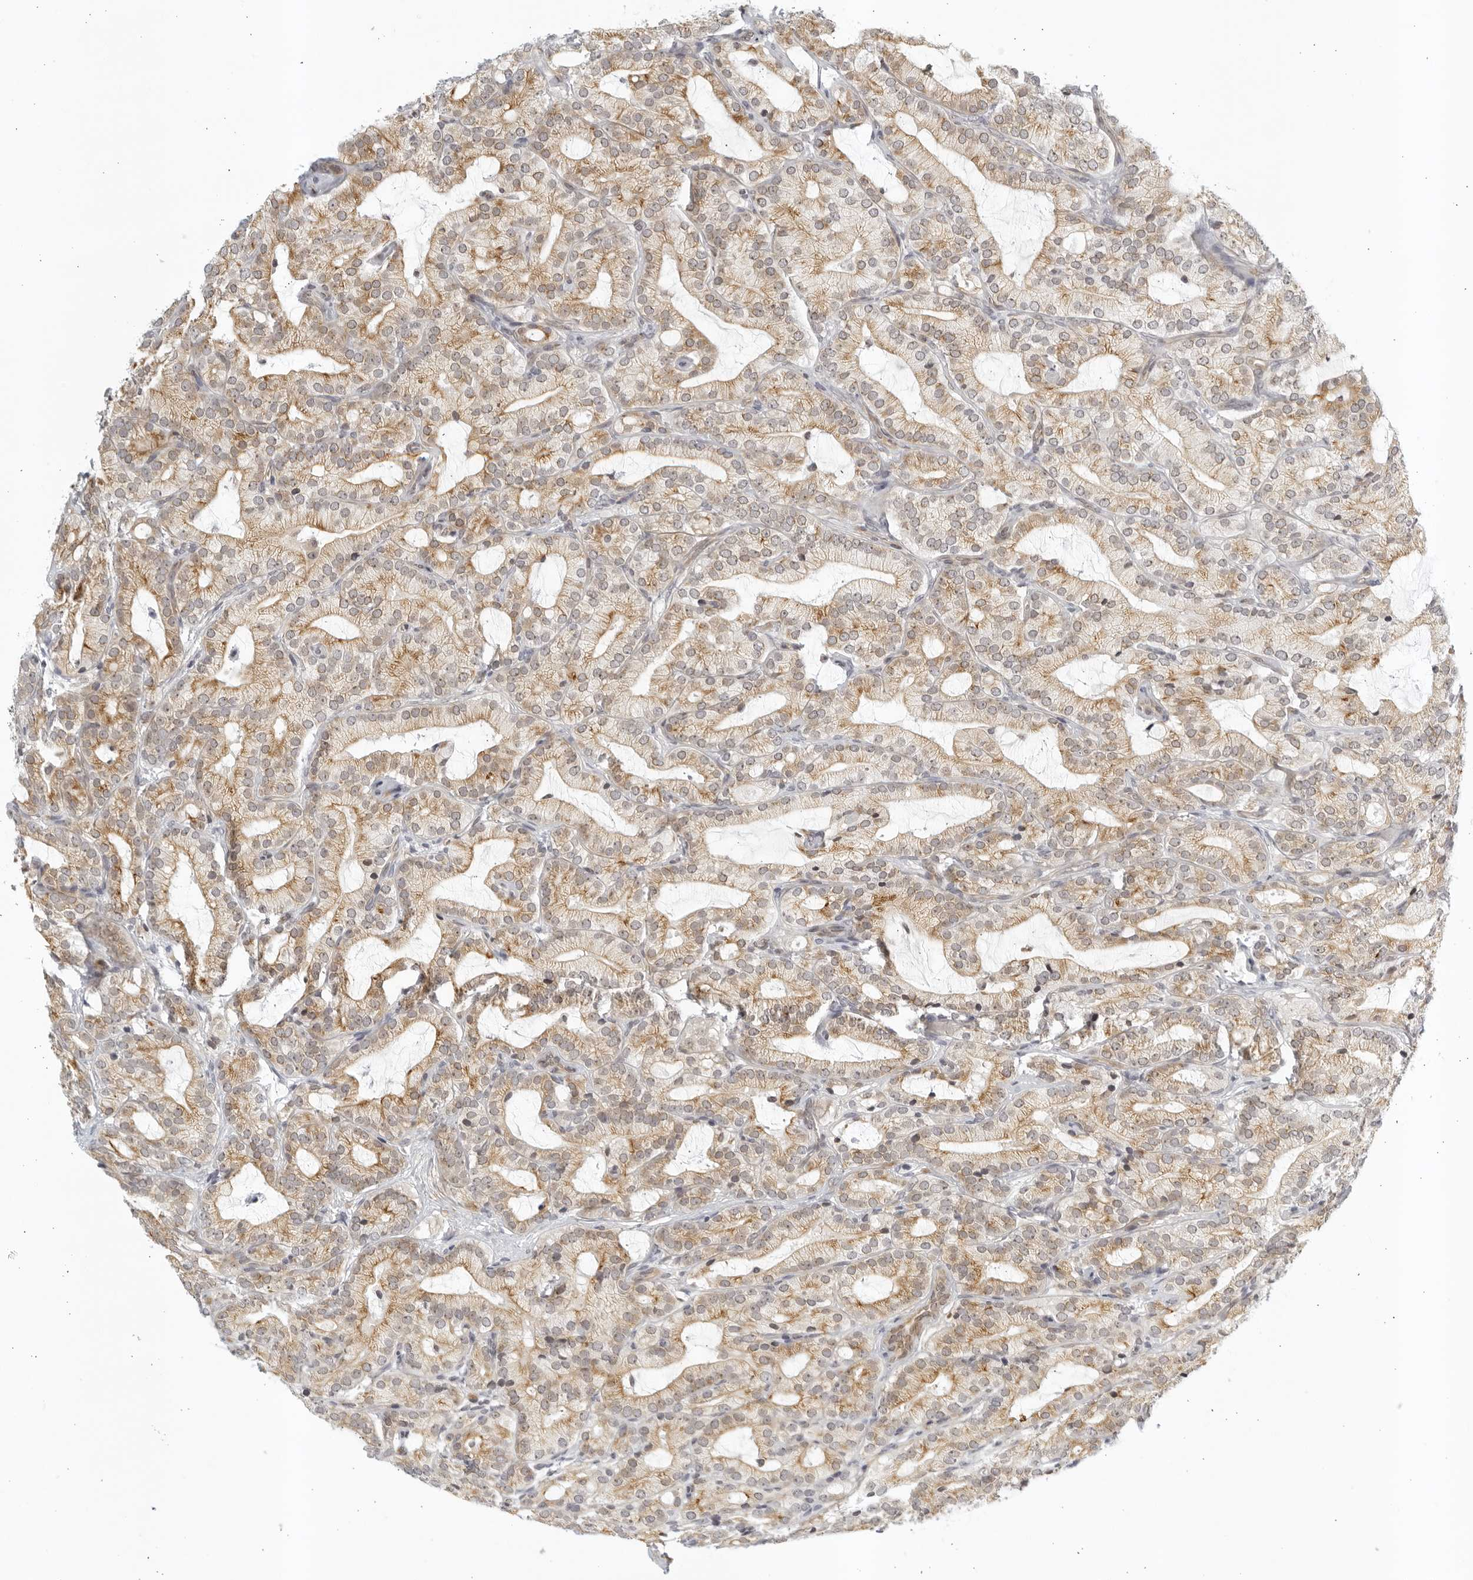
{"staining": {"intensity": "moderate", "quantity": ">75%", "location": "cytoplasmic/membranous"}, "tissue": "prostate cancer", "cell_type": "Tumor cells", "image_type": "cancer", "snomed": [{"axis": "morphology", "description": "Adenocarcinoma, High grade"}, {"axis": "topography", "description": "Prostate"}], "caption": "Immunohistochemistry histopathology image of prostate cancer stained for a protein (brown), which displays medium levels of moderate cytoplasmic/membranous positivity in about >75% of tumor cells.", "gene": "SERTAD4", "patient": {"sex": "male", "age": 57}}